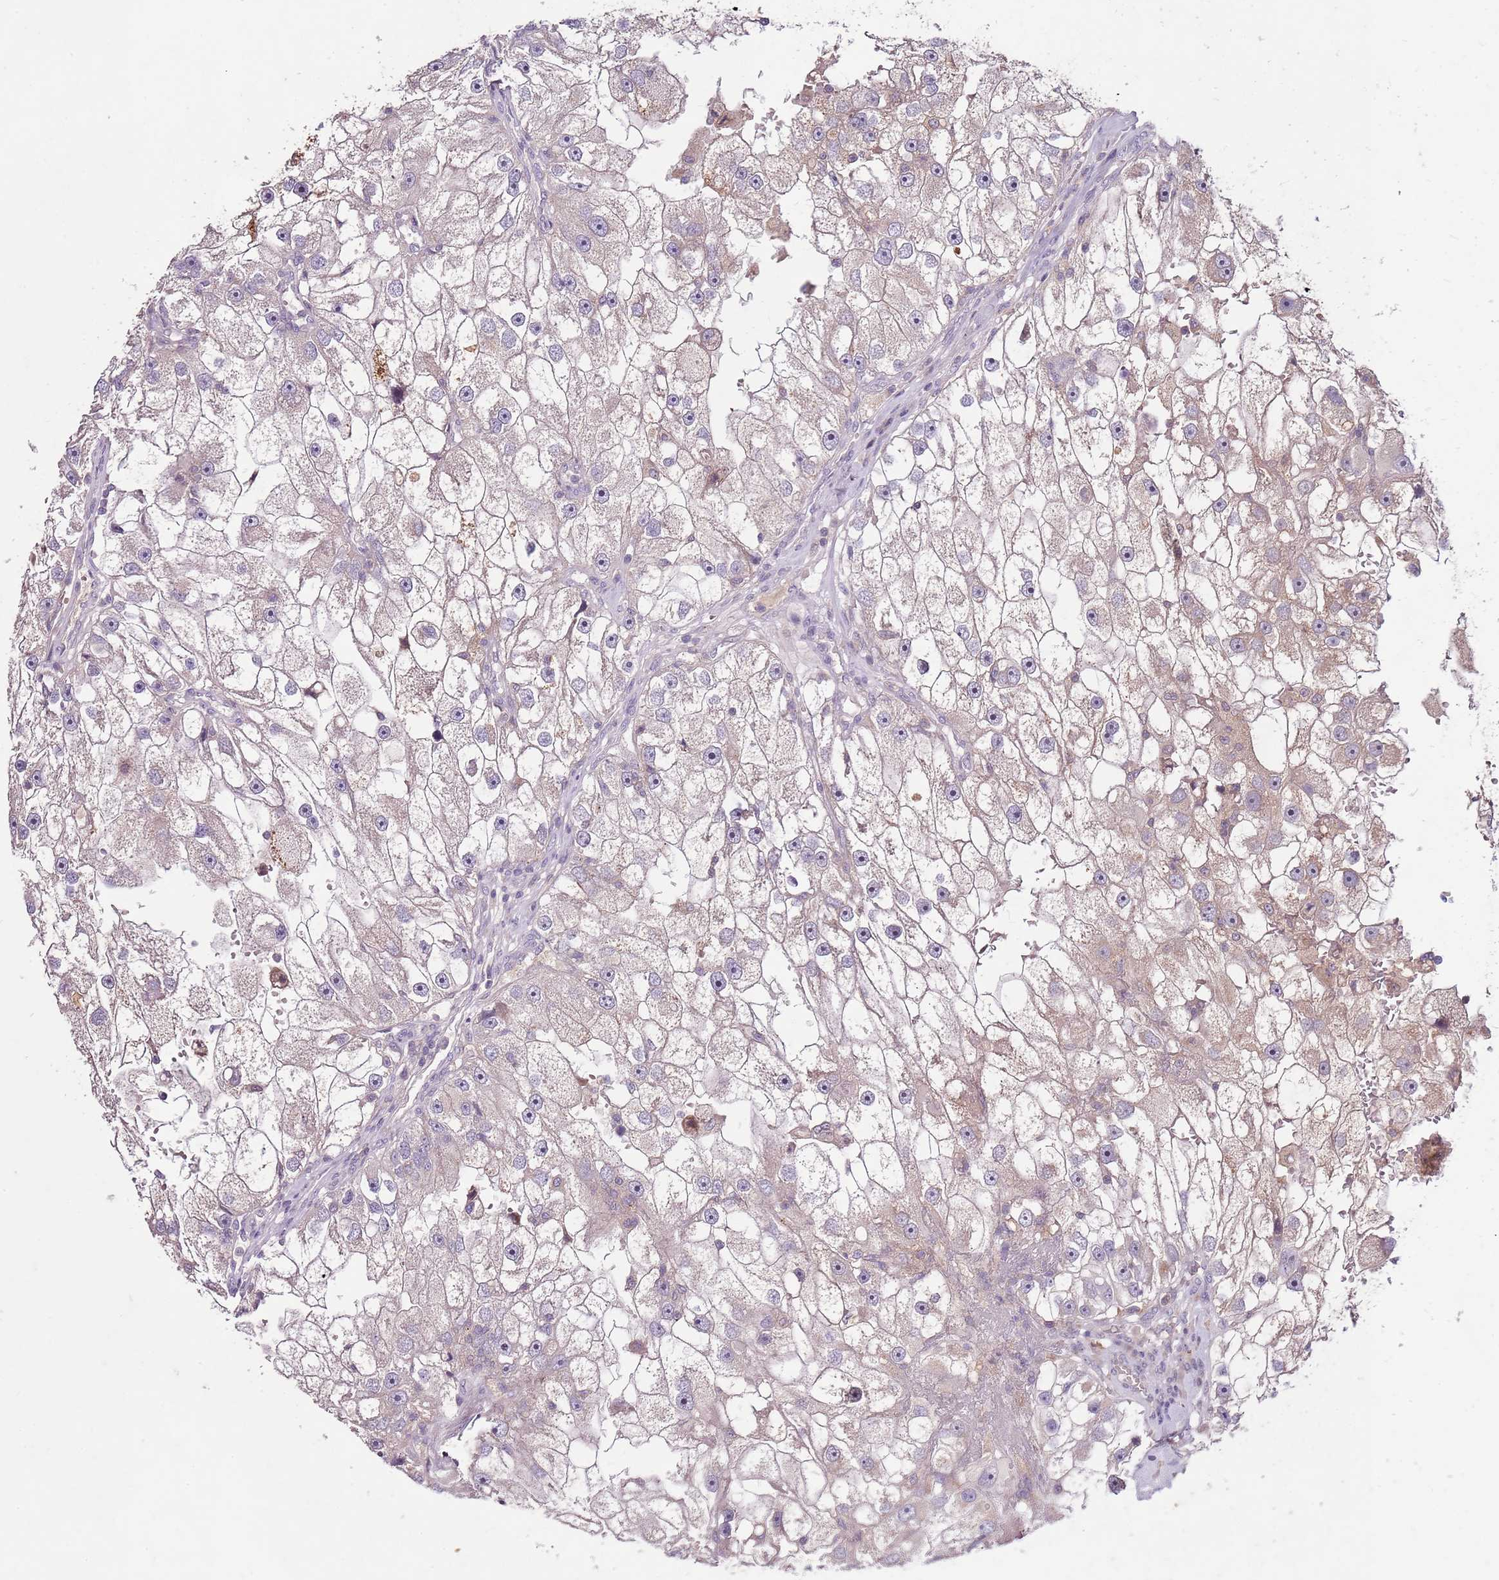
{"staining": {"intensity": "weak", "quantity": "25%-75%", "location": "cytoplasmic/membranous"}, "tissue": "renal cancer", "cell_type": "Tumor cells", "image_type": "cancer", "snomed": [{"axis": "morphology", "description": "Adenocarcinoma, NOS"}, {"axis": "topography", "description": "Kidney"}], "caption": "DAB (3,3'-diaminobenzidine) immunohistochemical staining of human renal cancer reveals weak cytoplasmic/membranous protein expression in about 25%-75% of tumor cells.", "gene": "NRDE2", "patient": {"sex": "male", "age": 63}}